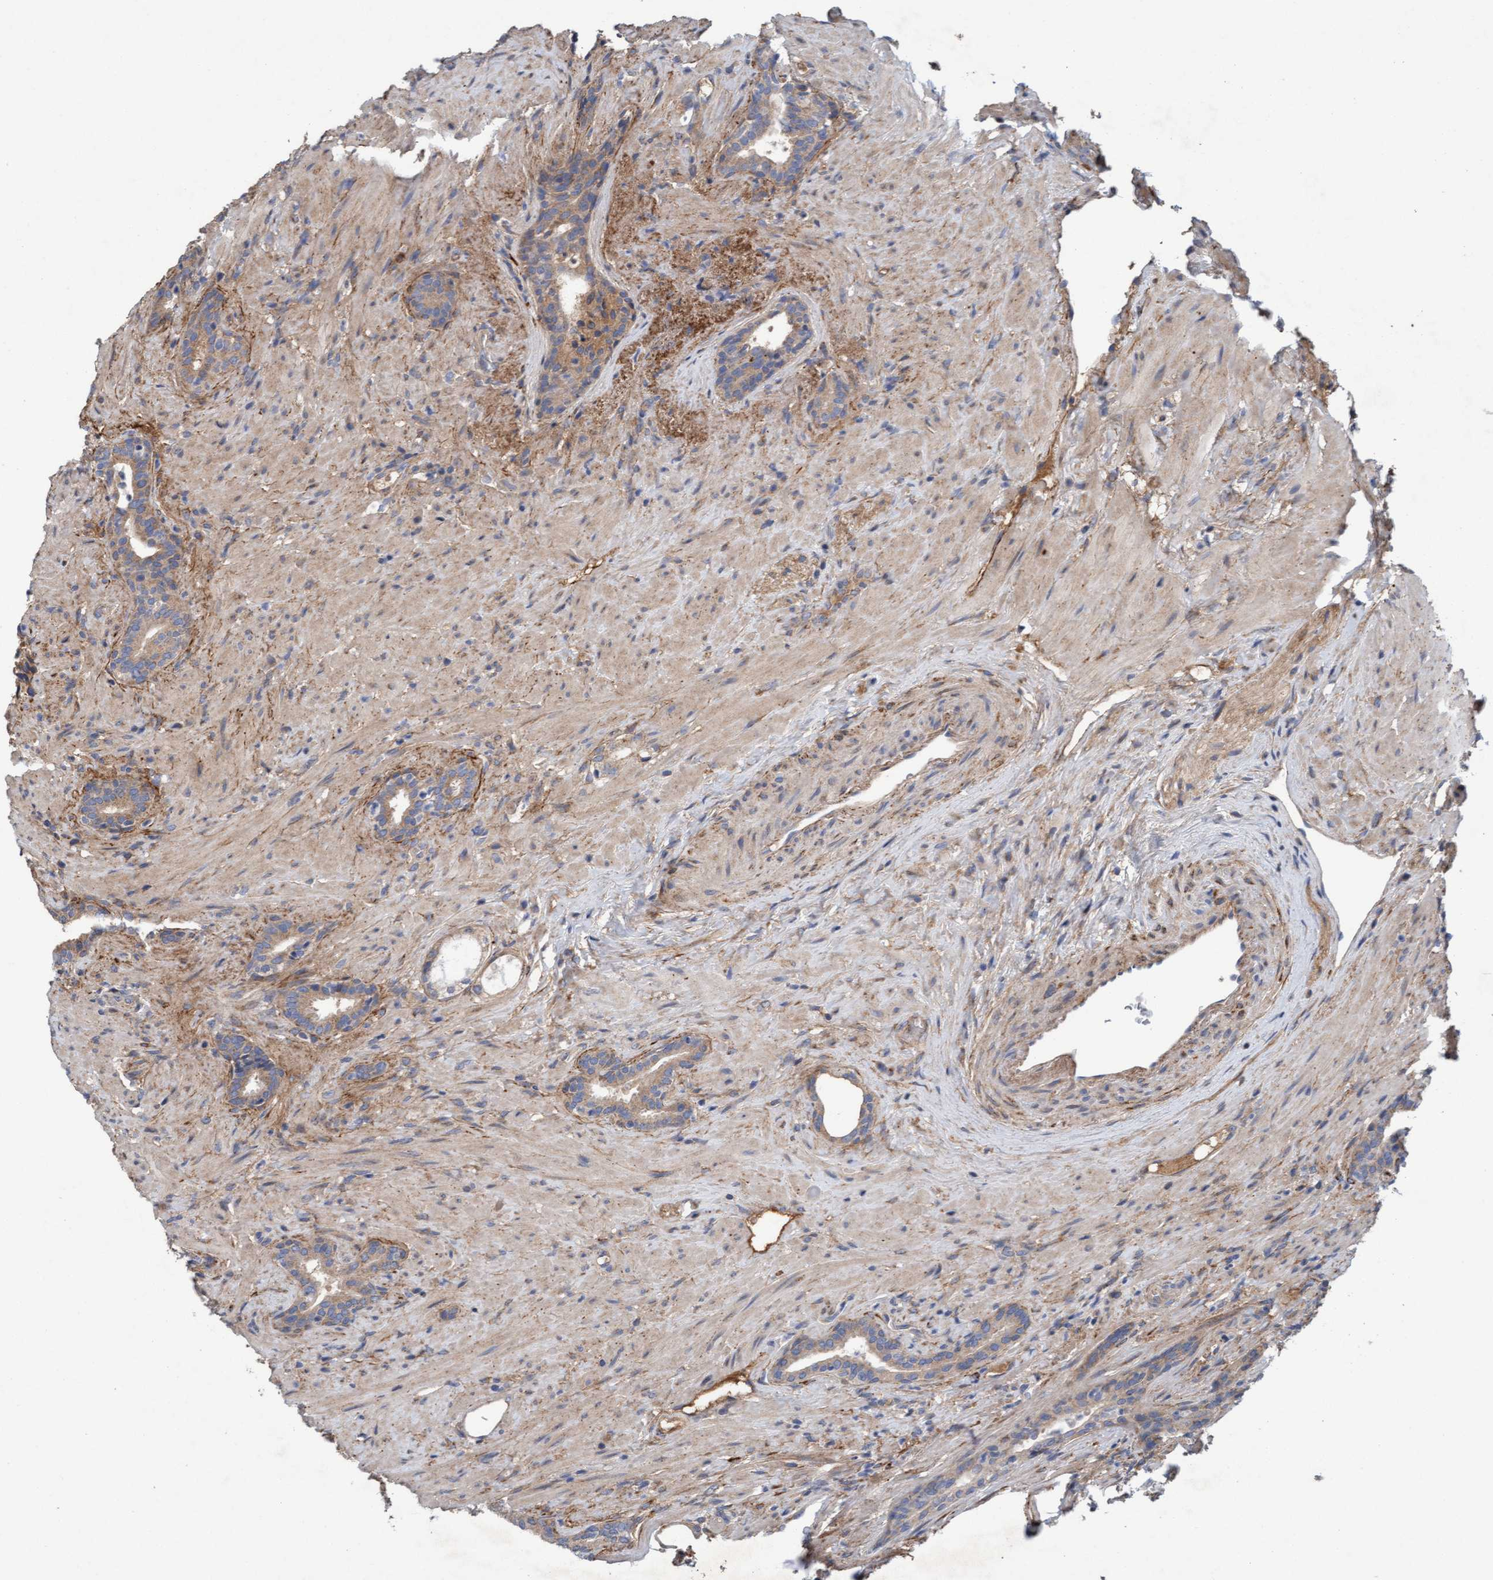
{"staining": {"intensity": "weak", "quantity": ">75%", "location": "cytoplasmic/membranous"}, "tissue": "prostate cancer", "cell_type": "Tumor cells", "image_type": "cancer", "snomed": [{"axis": "morphology", "description": "Adenocarcinoma, High grade"}, {"axis": "topography", "description": "Prostate"}], "caption": "IHC image of prostate cancer (high-grade adenocarcinoma) stained for a protein (brown), which demonstrates low levels of weak cytoplasmic/membranous staining in approximately >75% of tumor cells.", "gene": "DDHD2", "patient": {"sex": "male", "age": 71}}